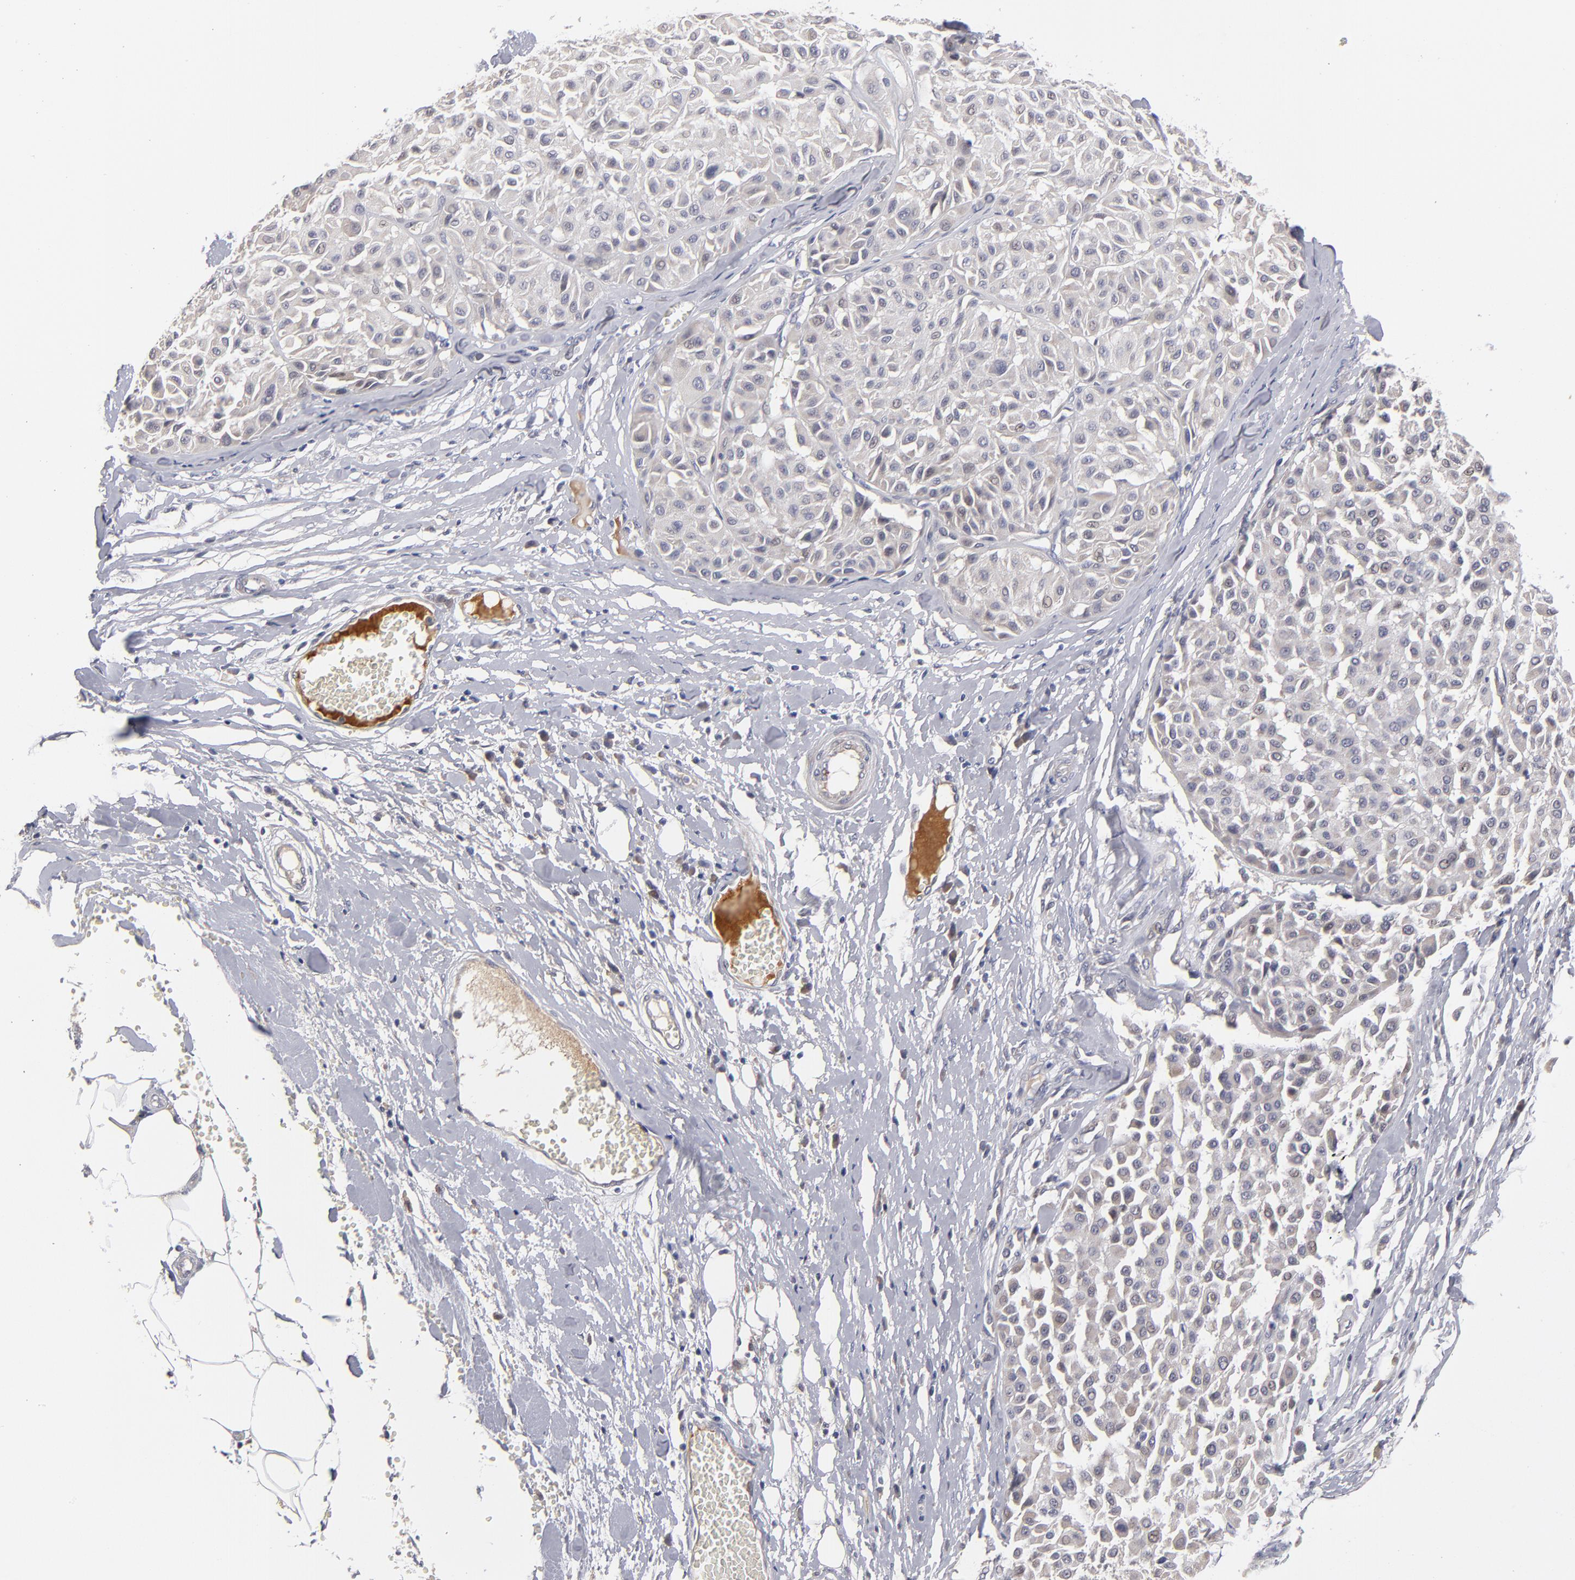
{"staining": {"intensity": "negative", "quantity": "none", "location": "none"}, "tissue": "melanoma", "cell_type": "Tumor cells", "image_type": "cancer", "snomed": [{"axis": "morphology", "description": "Malignant melanoma, Metastatic site"}, {"axis": "topography", "description": "Soft tissue"}], "caption": "High power microscopy image of an immunohistochemistry image of malignant melanoma (metastatic site), revealing no significant staining in tumor cells. (Brightfield microscopy of DAB (3,3'-diaminobenzidine) immunohistochemistry (IHC) at high magnification).", "gene": "EXD2", "patient": {"sex": "male", "age": 41}}